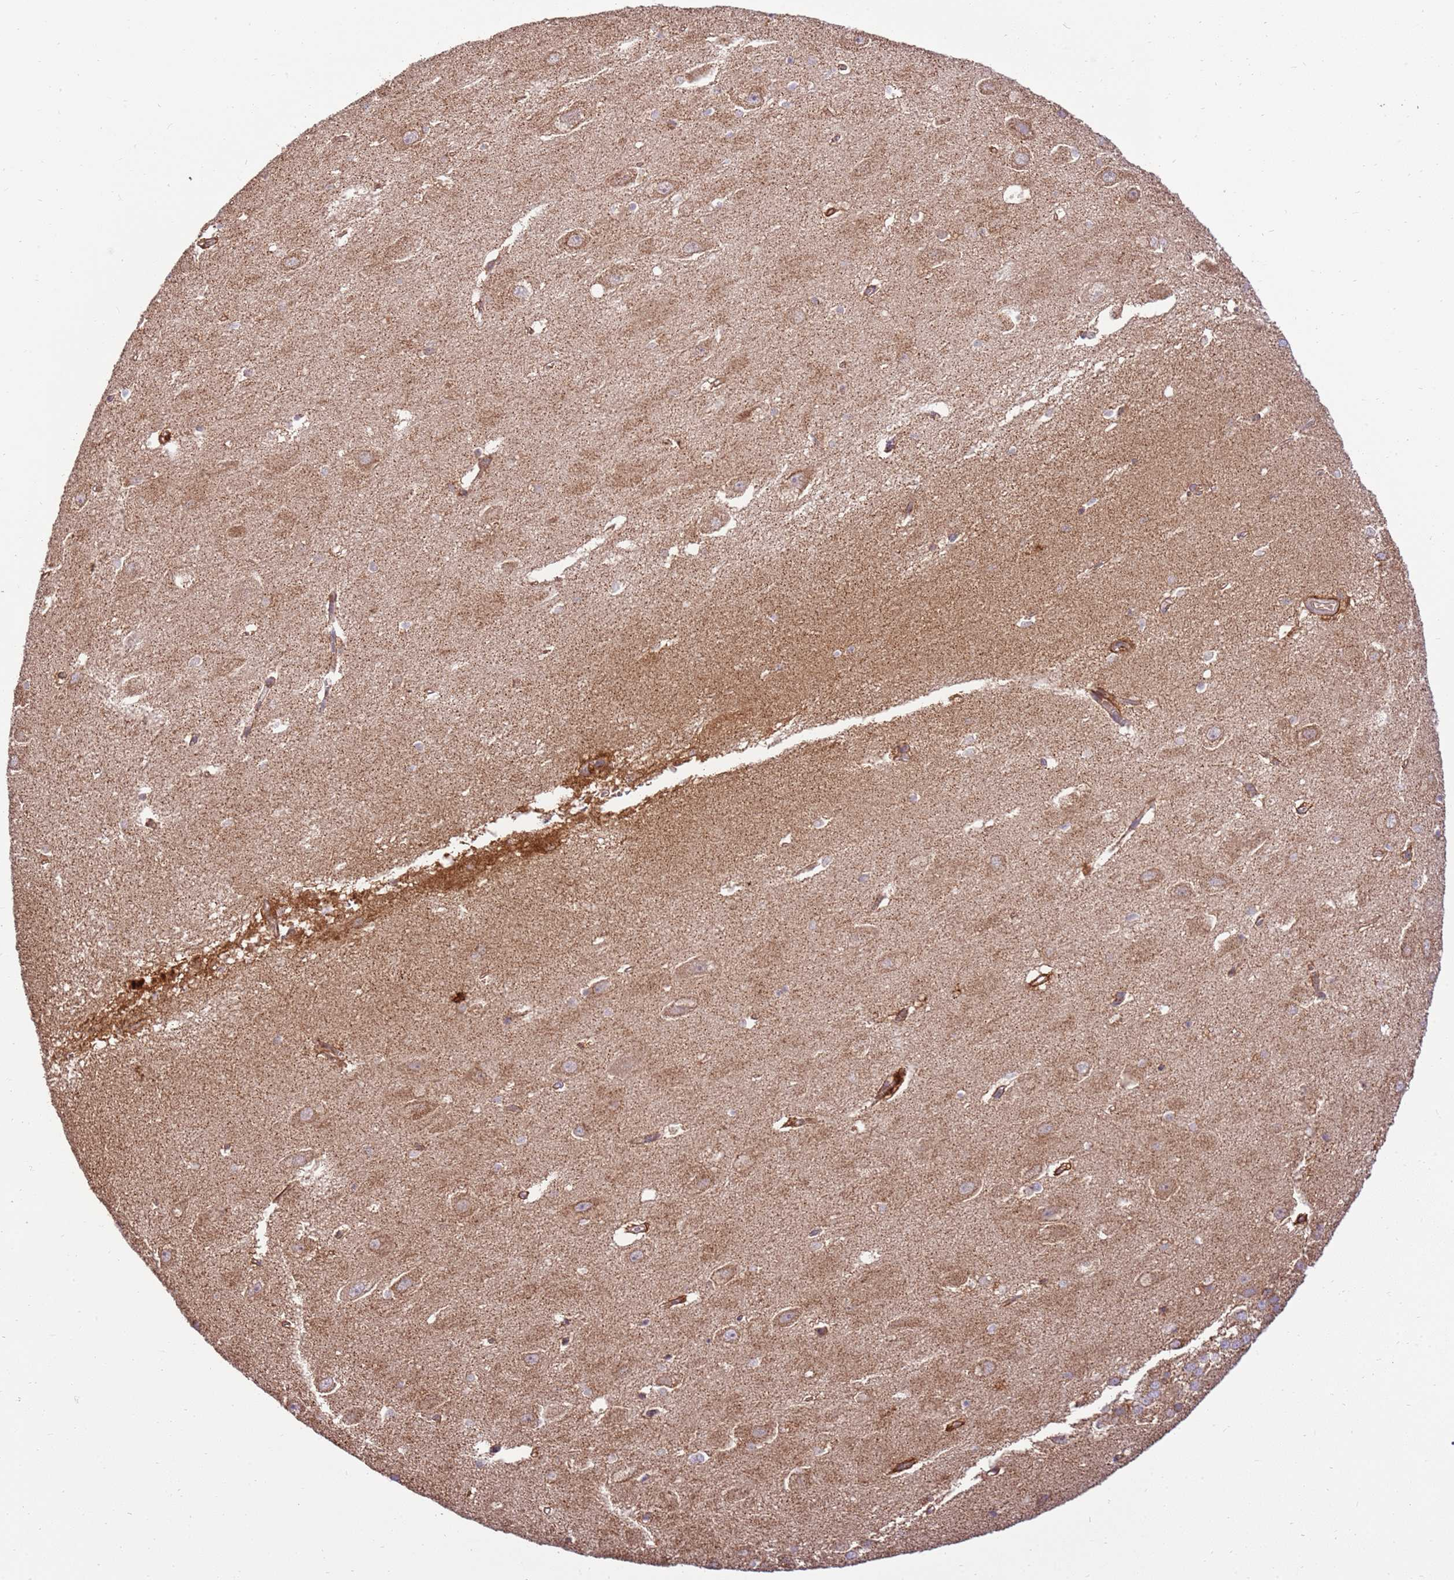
{"staining": {"intensity": "weak", "quantity": "<25%", "location": "cytoplasmic/membranous"}, "tissue": "hippocampus", "cell_type": "Glial cells", "image_type": "normal", "snomed": [{"axis": "morphology", "description": "Normal tissue, NOS"}, {"axis": "topography", "description": "Hippocampus"}], "caption": "DAB (3,3'-diaminobenzidine) immunohistochemical staining of normal human hippocampus demonstrates no significant positivity in glial cells.", "gene": "SPATA2L", "patient": {"sex": "female", "age": 64}}